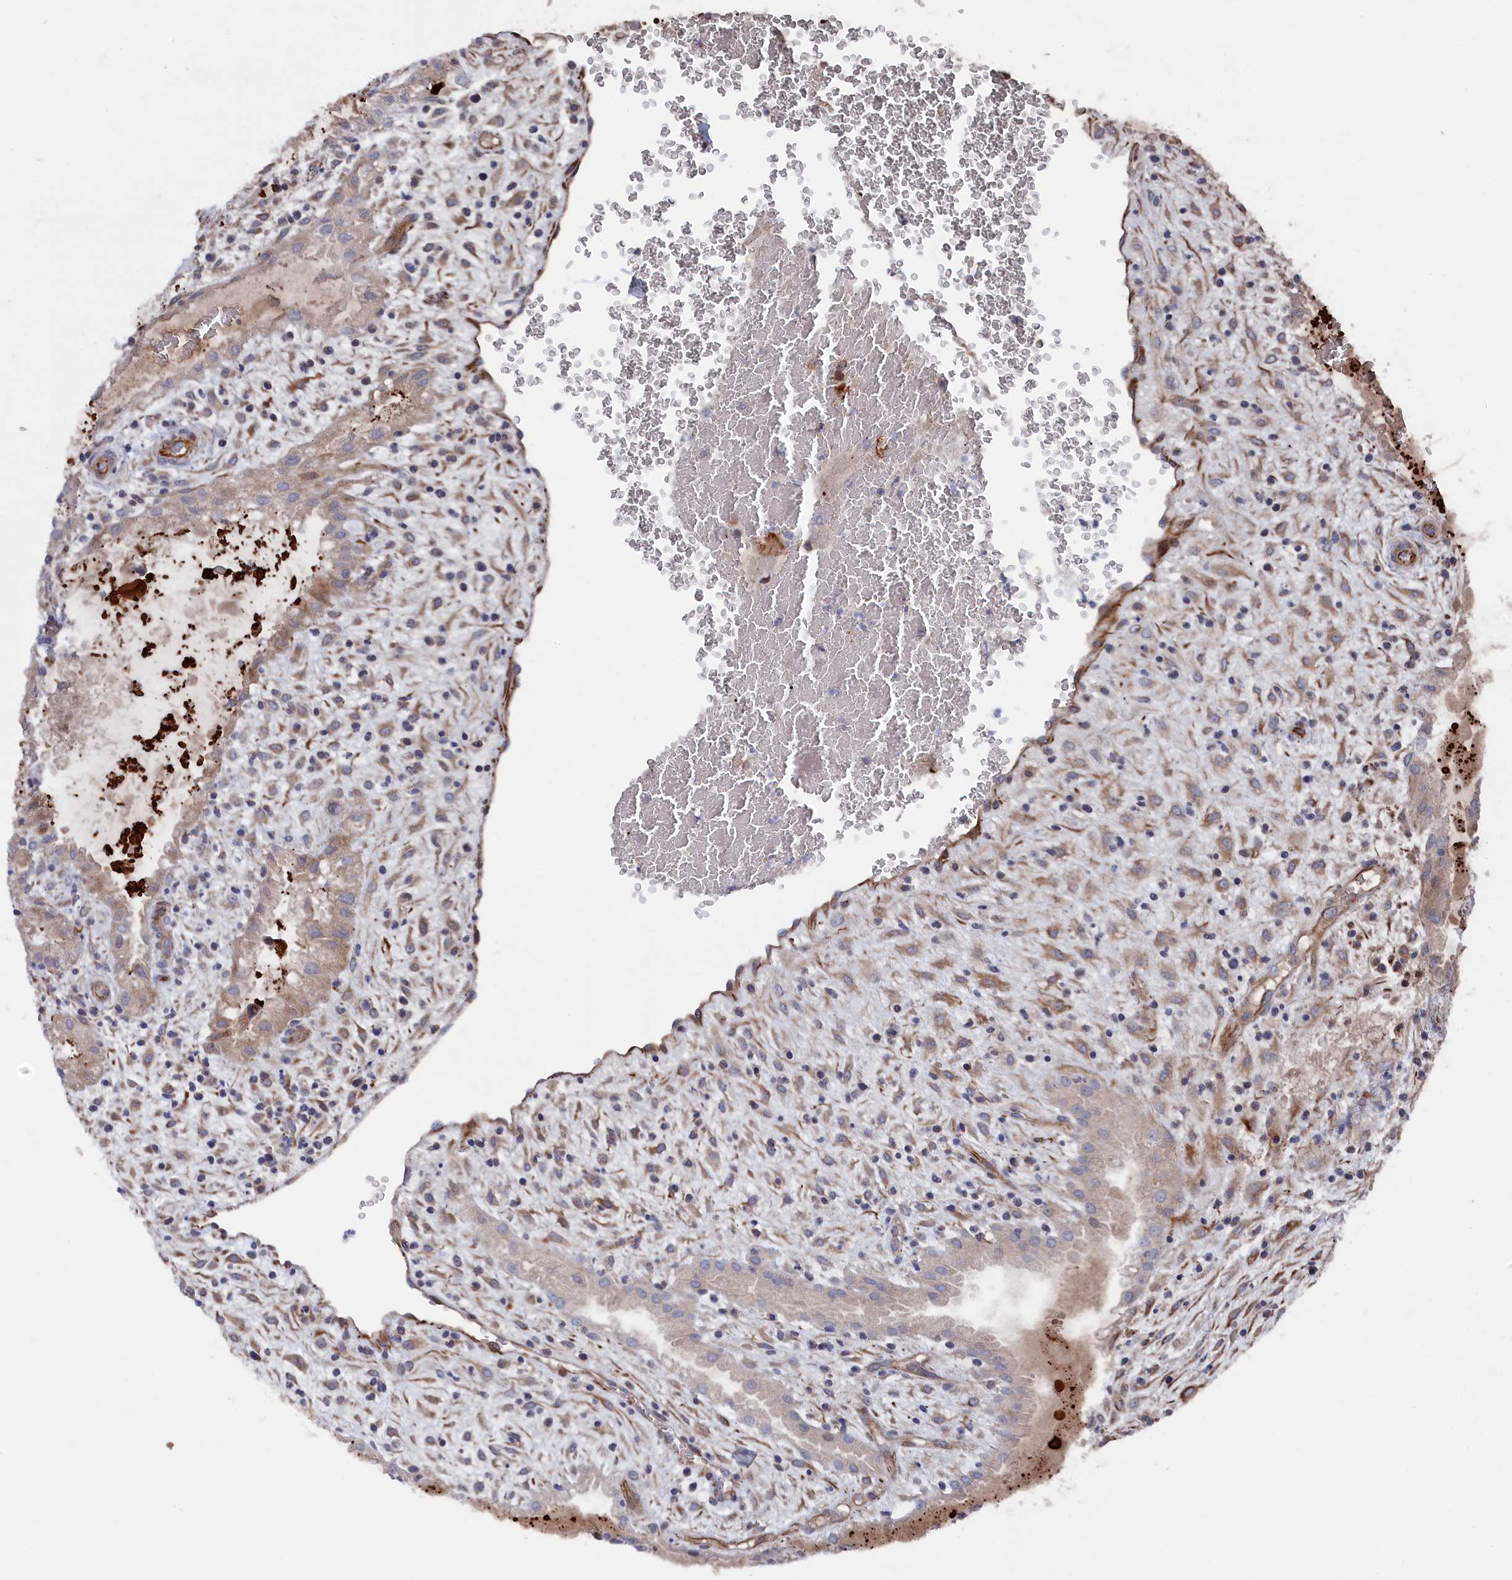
{"staining": {"intensity": "strong", "quantity": "<25%", "location": "cytoplasmic/membranous"}, "tissue": "placenta", "cell_type": "Decidual cells", "image_type": "normal", "snomed": [{"axis": "morphology", "description": "Normal tissue, NOS"}, {"axis": "topography", "description": "Placenta"}], "caption": "Strong cytoplasmic/membranous protein staining is appreciated in approximately <25% of decidual cells in placenta. (brown staining indicates protein expression, while blue staining denotes nuclei).", "gene": "SMG9", "patient": {"sex": "female", "age": 35}}